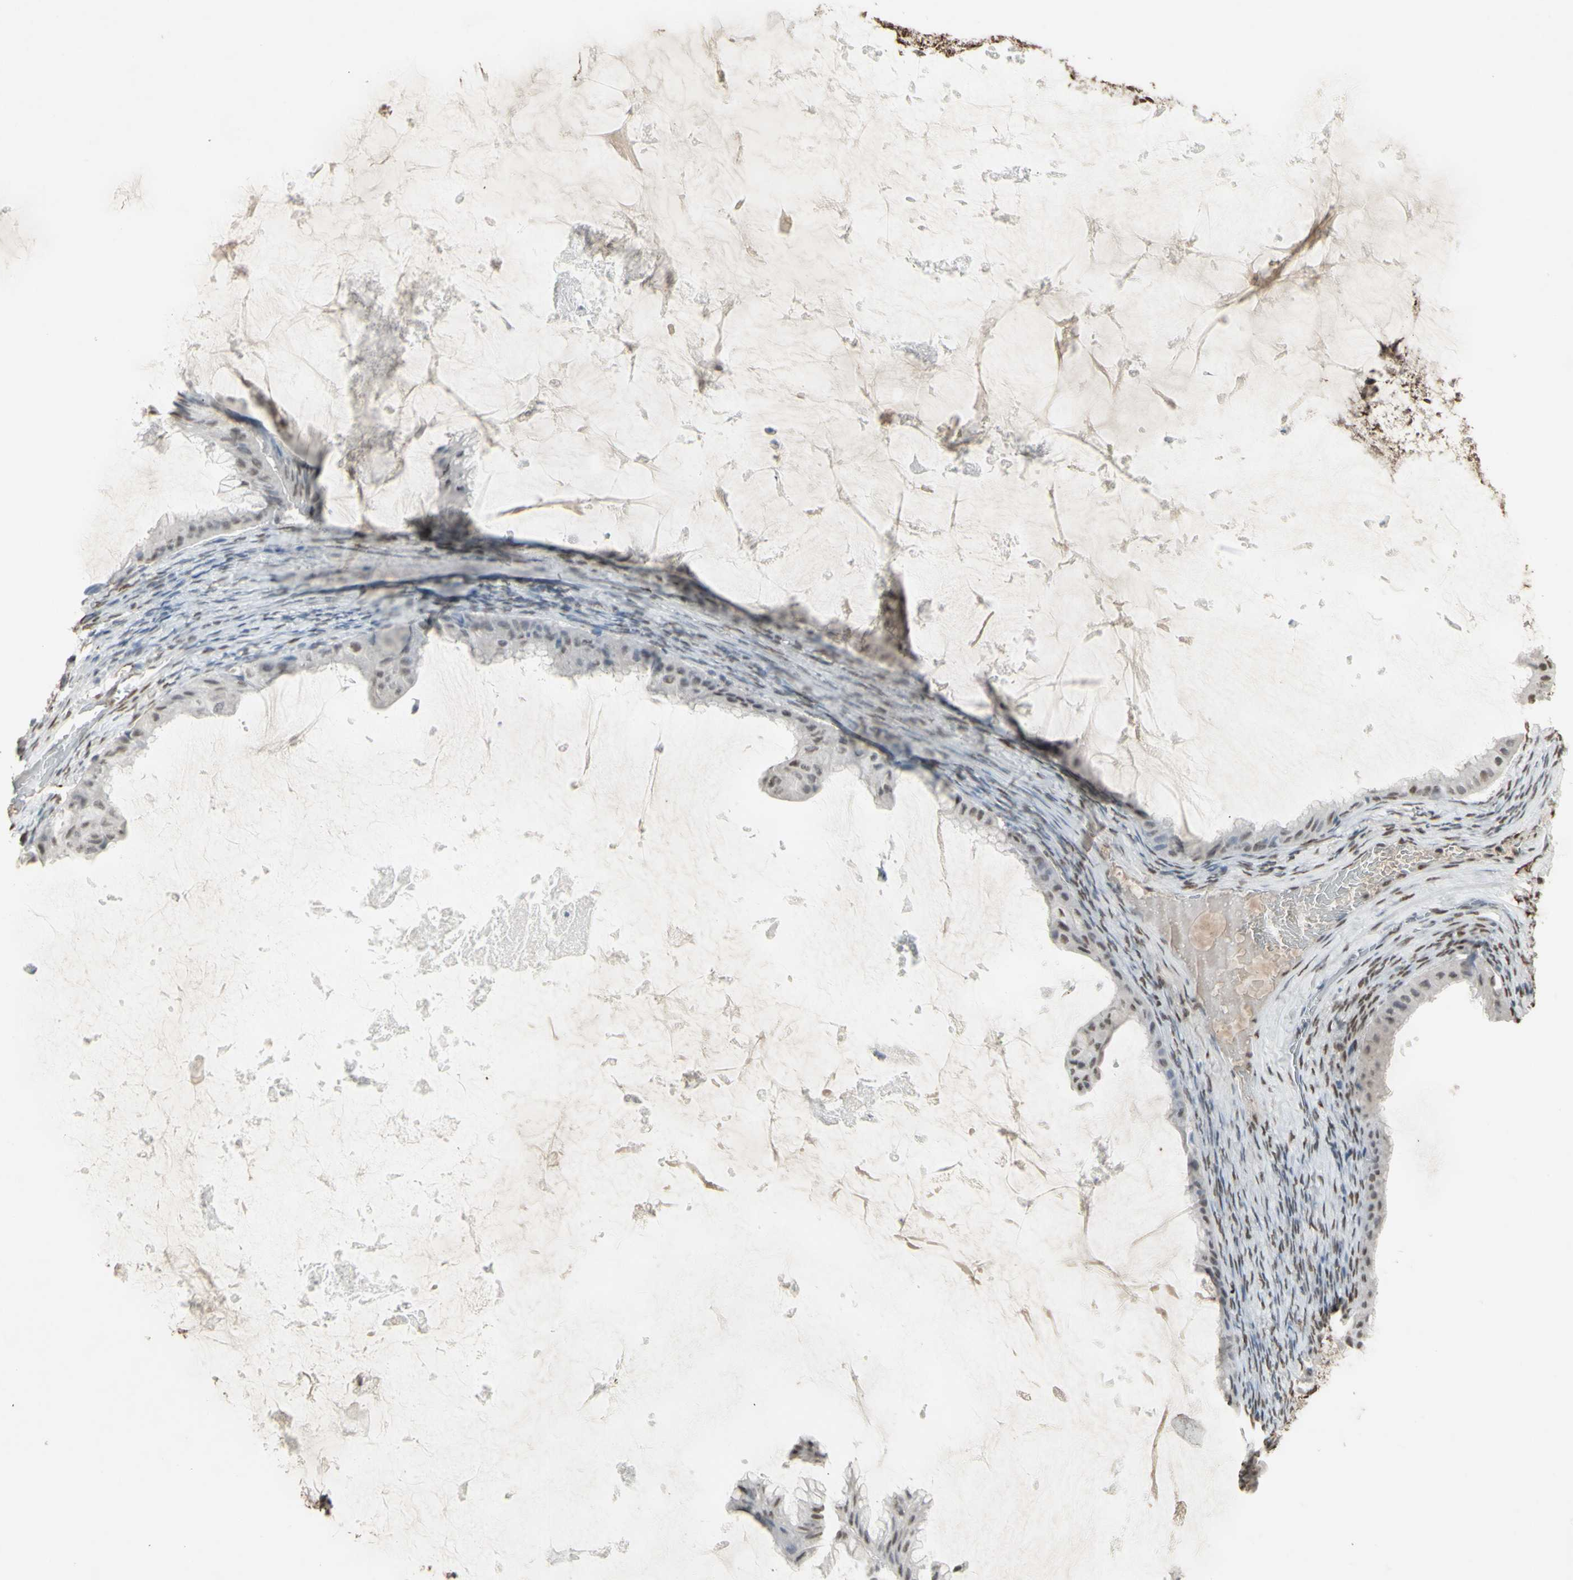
{"staining": {"intensity": "moderate", "quantity": "25%-75%", "location": "nuclear"}, "tissue": "ovarian cancer", "cell_type": "Tumor cells", "image_type": "cancer", "snomed": [{"axis": "morphology", "description": "Cystadenocarcinoma, mucinous, NOS"}, {"axis": "topography", "description": "Ovary"}], "caption": "DAB (3,3'-diaminobenzidine) immunohistochemical staining of human ovarian mucinous cystadenocarcinoma shows moderate nuclear protein expression in approximately 25%-75% of tumor cells.", "gene": "TRIM28", "patient": {"sex": "female", "age": 61}}